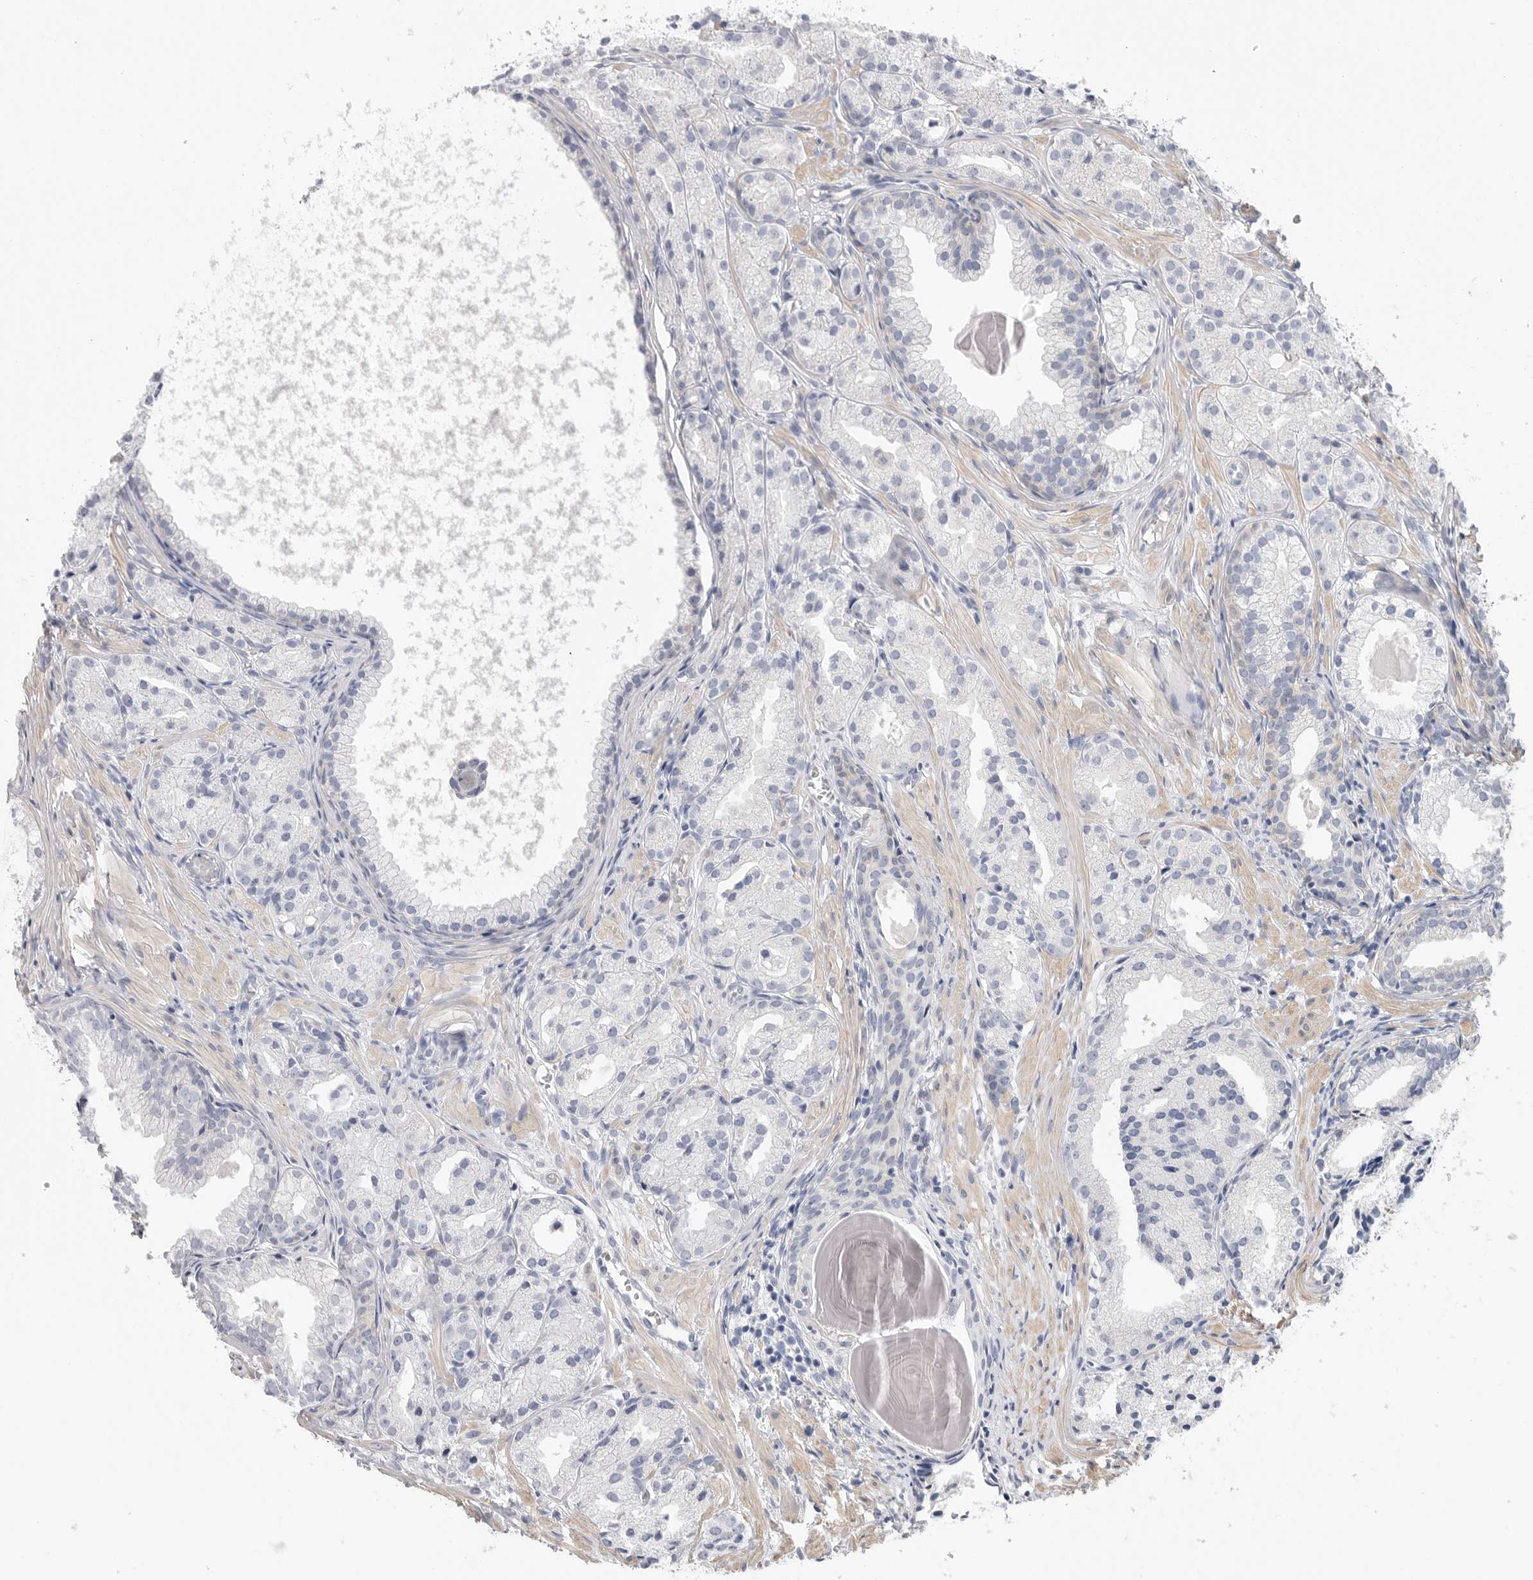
{"staining": {"intensity": "negative", "quantity": "none", "location": "none"}, "tissue": "prostate cancer", "cell_type": "Tumor cells", "image_type": "cancer", "snomed": [{"axis": "morphology", "description": "Adenocarcinoma, Low grade"}, {"axis": "topography", "description": "Prostate"}], "caption": "IHC image of neoplastic tissue: human prostate cancer (adenocarcinoma (low-grade)) stained with DAB reveals no significant protein staining in tumor cells.", "gene": "CAMK2B", "patient": {"sex": "male", "age": 88}}